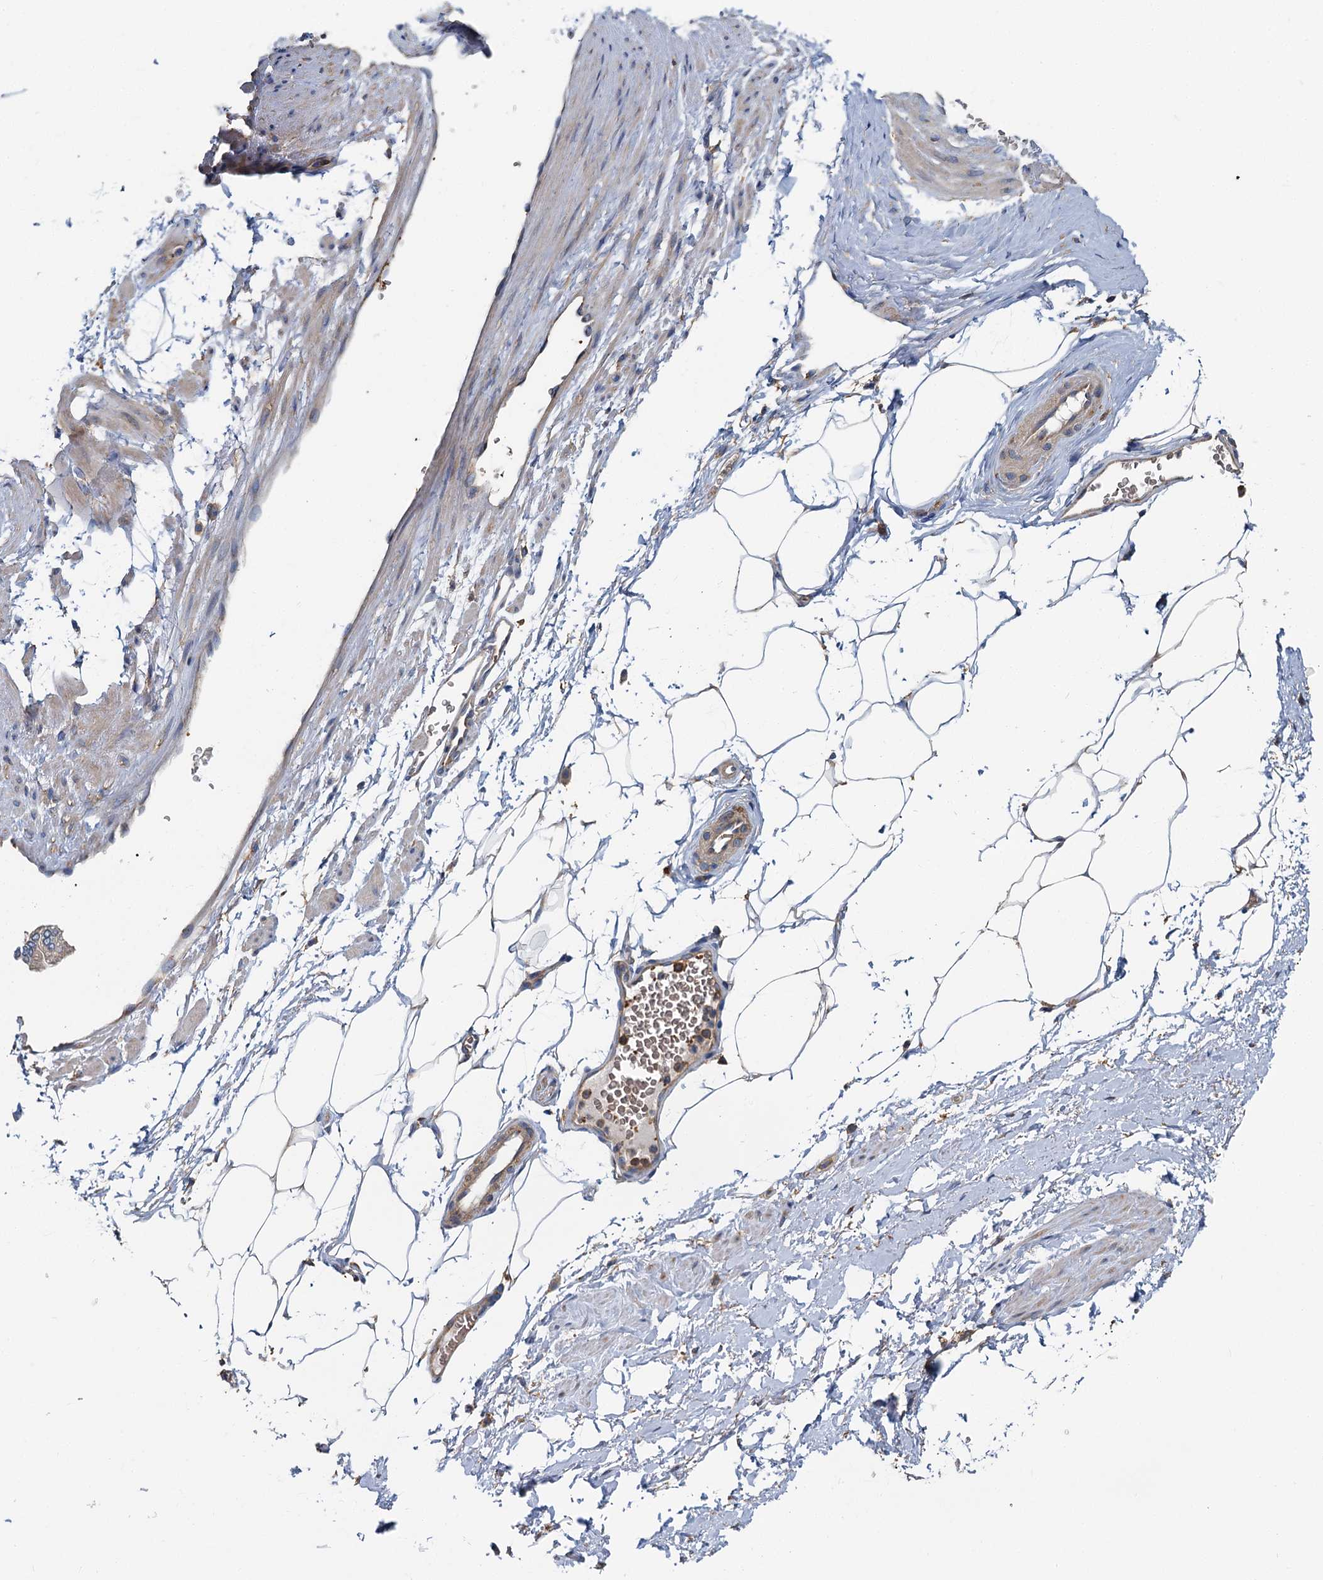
{"staining": {"intensity": "negative", "quantity": "none", "location": "none"}, "tissue": "adipose tissue", "cell_type": "Adipocytes", "image_type": "normal", "snomed": [{"axis": "morphology", "description": "Normal tissue, NOS"}, {"axis": "morphology", "description": "Adenocarcinoma, Low grade"}, {"axis": "topography", "description": "Prostate"}, {"axis": "topography", "description": "Peripheral nerve tissue"}], "caption": "Histopathology image shows no significant protein expression in adipocytes of normal adipose tissue.", "gene": "PPIP5K1", "patient": {"sex": "male", "age": 63}}